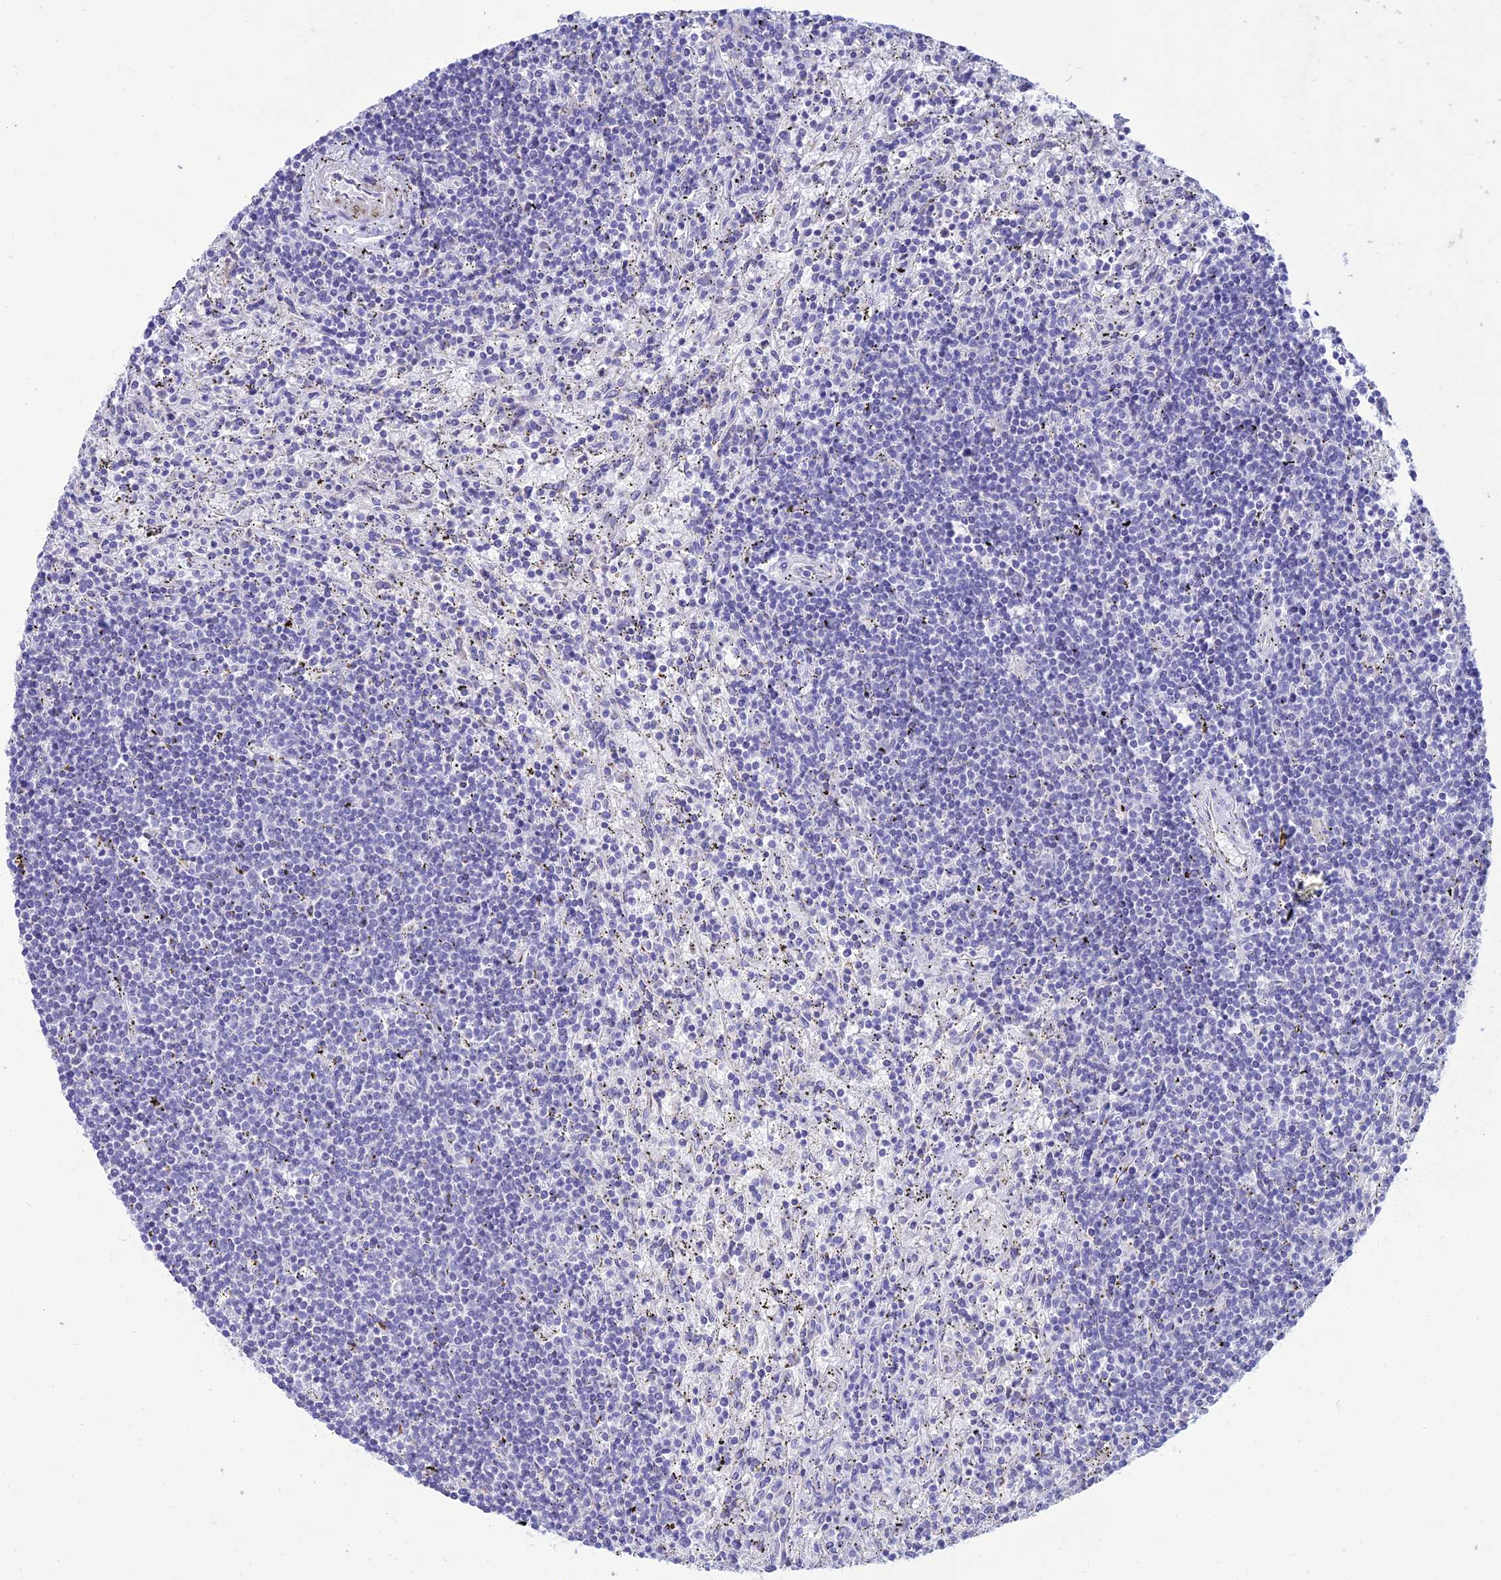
{"staining": {"intensity": "negative", "quantity": "none", "location": "none"}, "tissue": "lymphoma", "cell_type": "Tumor cells", "image_type": "cancer", "snomed": [{"axis": "morphology", "description": "Malignant lymphoma, non-Hodgkin's type, Low grade"}, {"axis": "topography", "description": "Spleen"}], "caption": "Micrograph shows no protein positivity in tumor cells of lymphoma tissue.", "gene": "MAL2", "patient": {"sex": "male", "age": 76}}